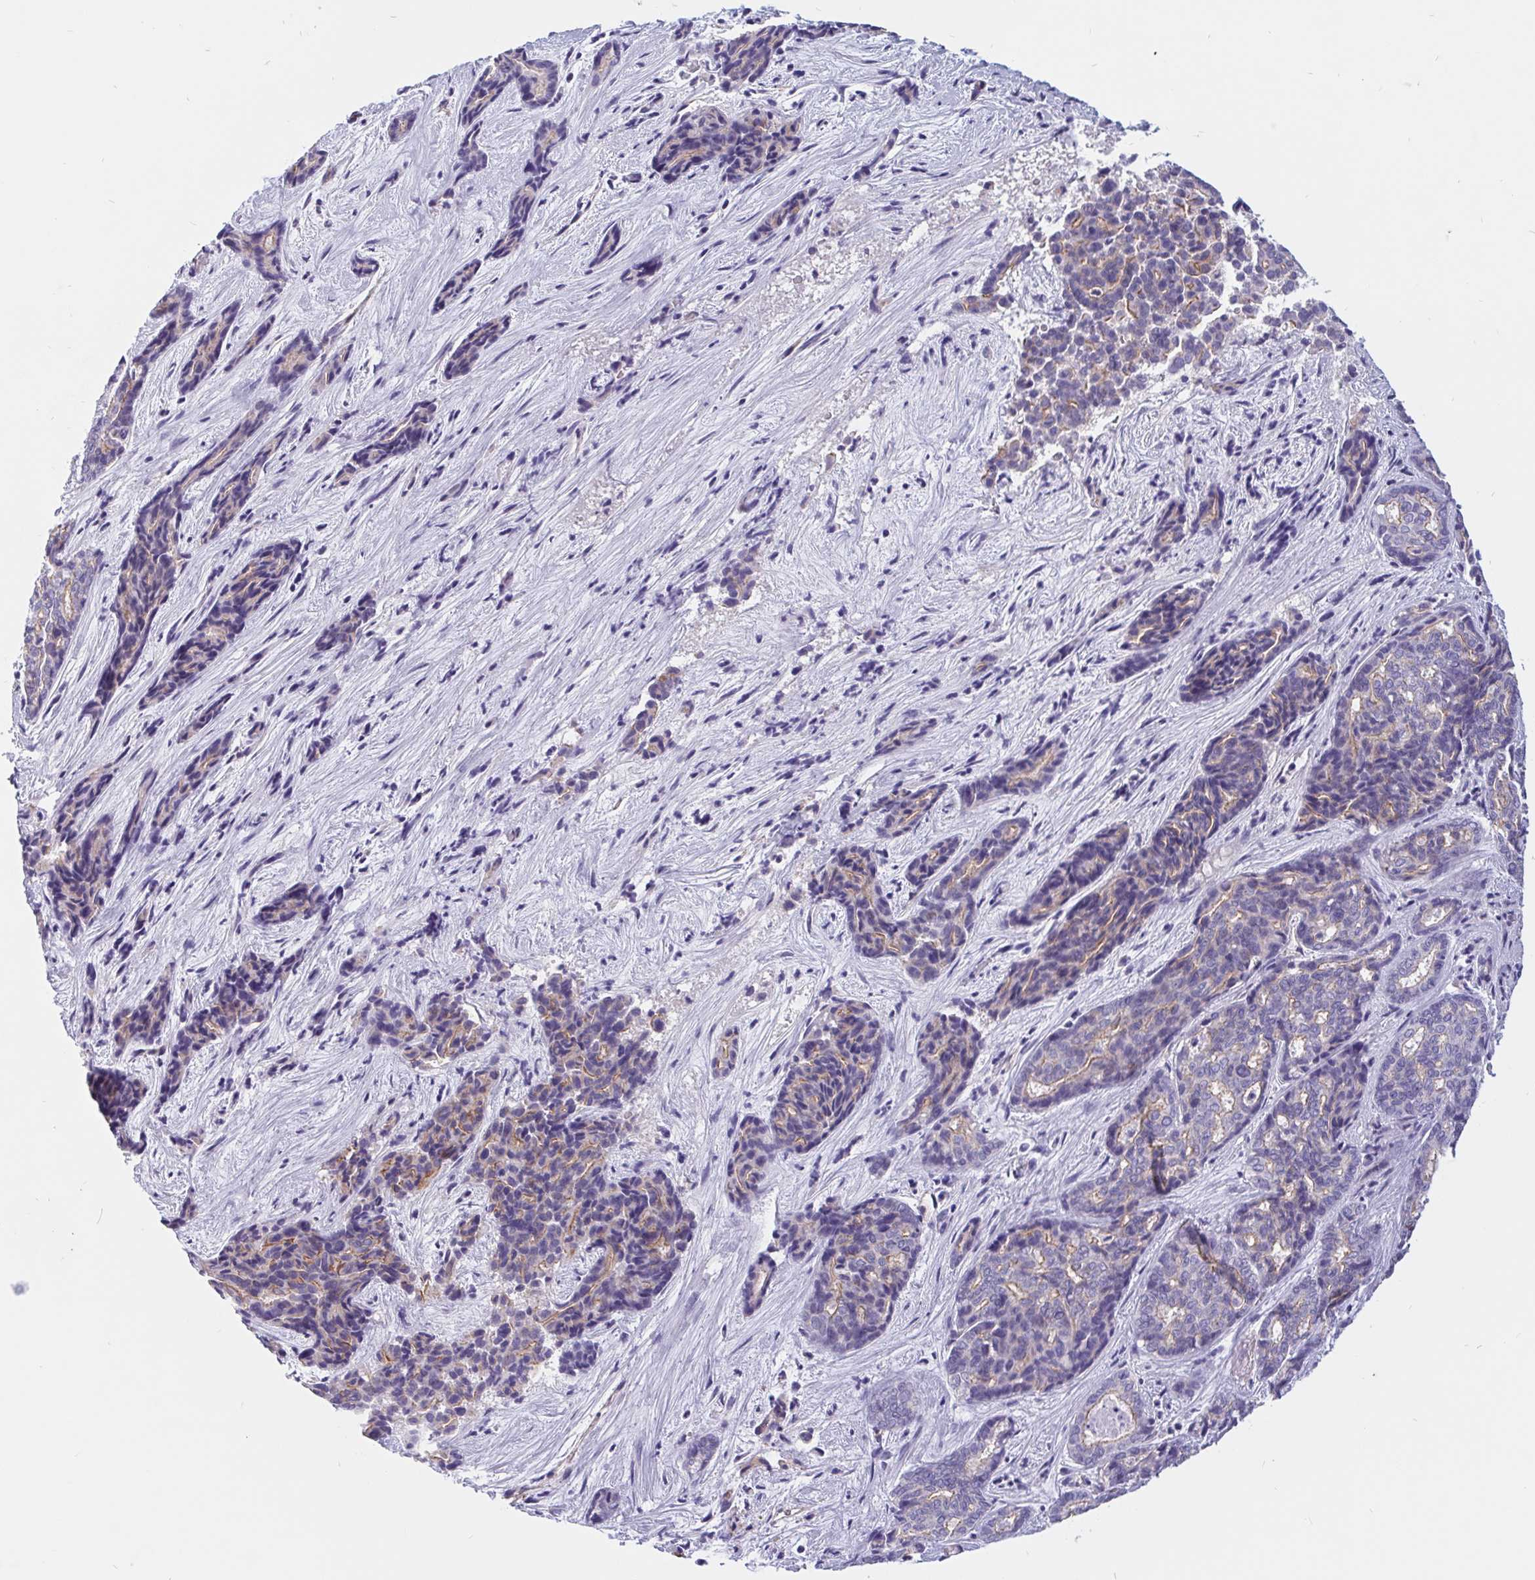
{"staining": {"intensity": "weak", "quantity": "<25%", "location": "cytoplasmic/membranous"}, "tissue": "liver cancer", "cell_type": "Tumor cells", "image_type": "cancer", "snomed": [{"axis": "morphology", "description": "Cholangiocarcinoma"}, {"axis": "topography", "description": "Liver"}], "caption": "Tumor cells show no significant protein positivity in liver cancer. (DAB IHC with hematoxylin counter stain).", "gene": "LIMCH1", "patient": {"sex": "female", "age": 64}}